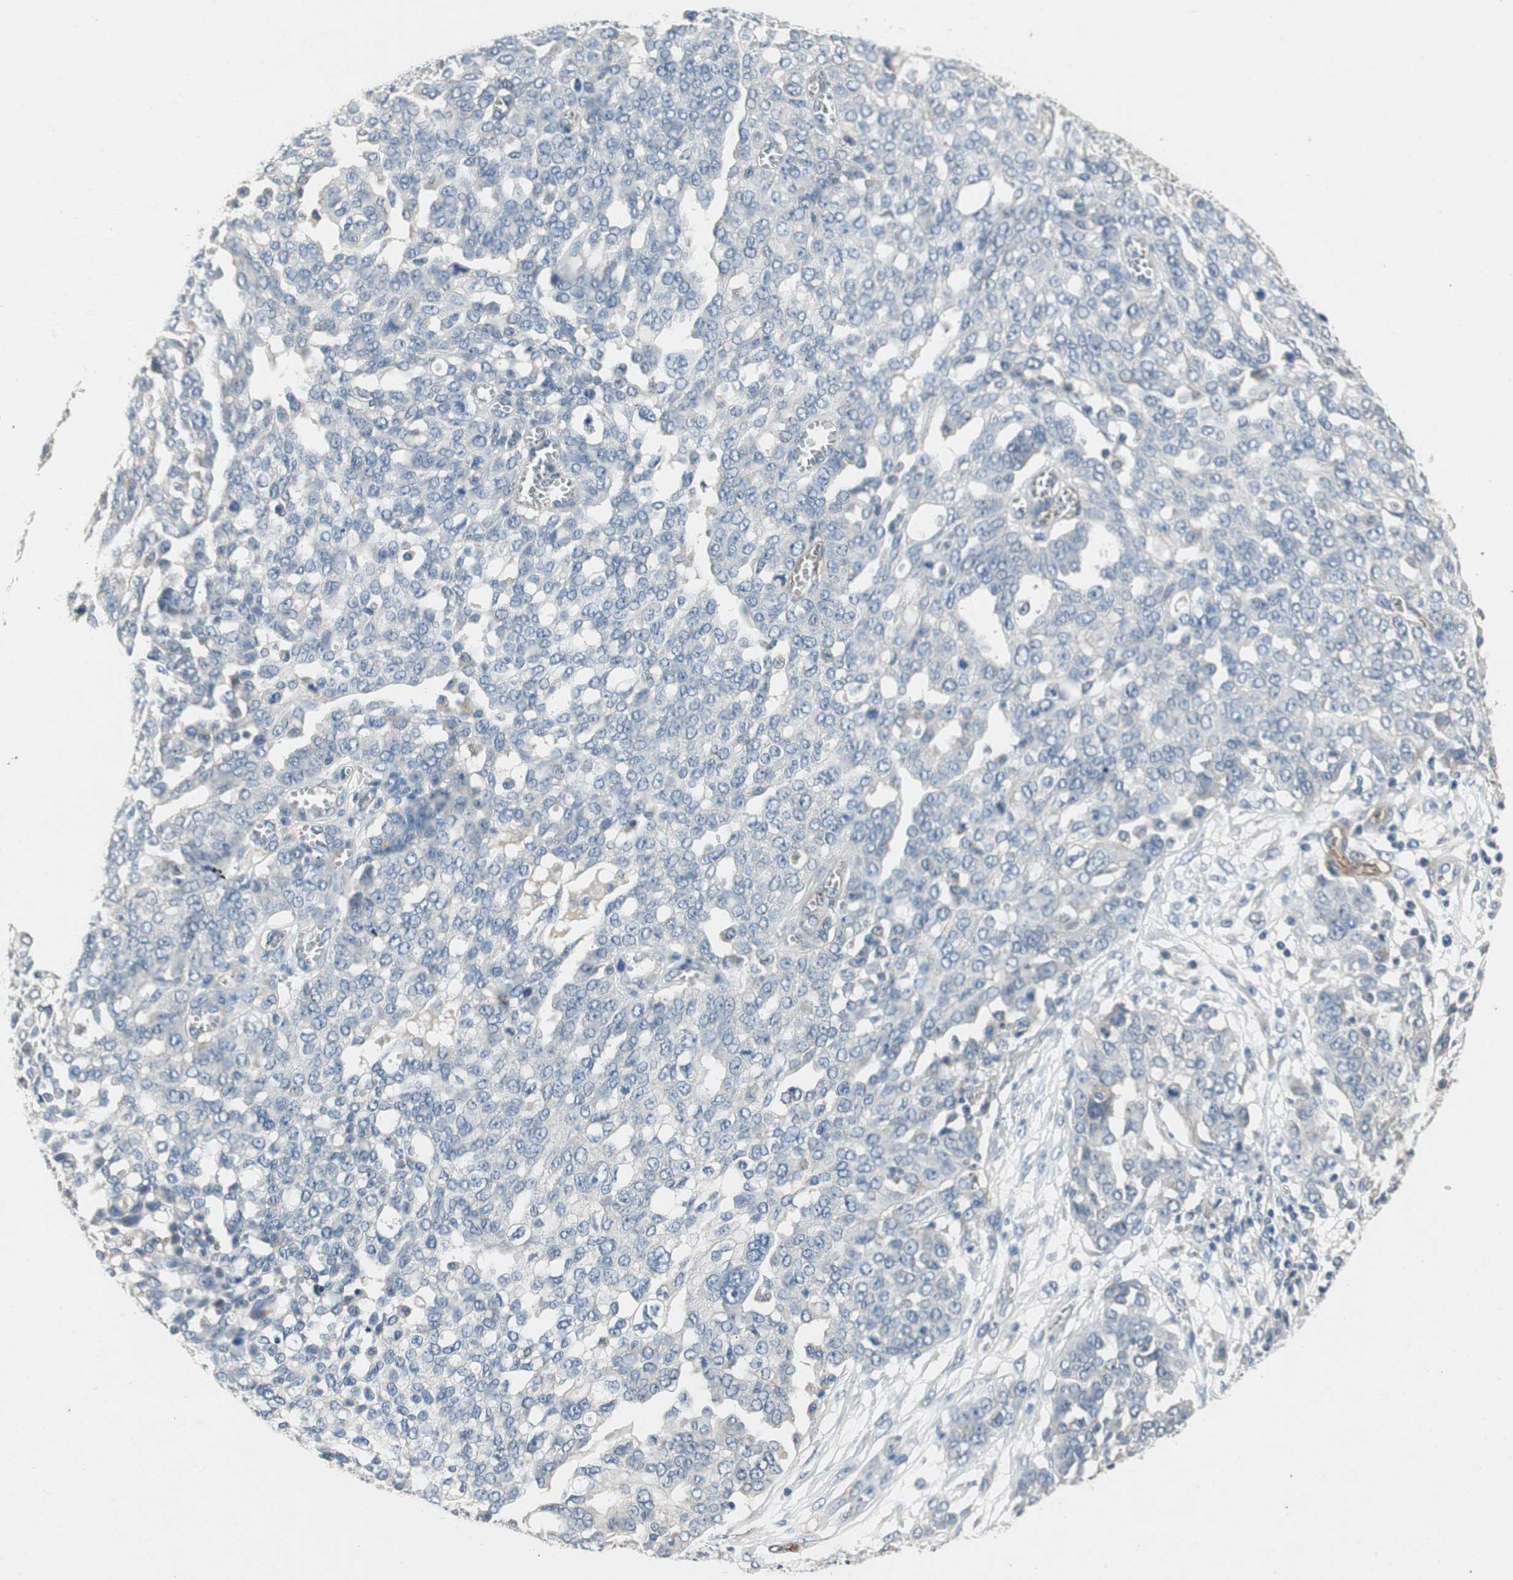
{"staining": {"intensity": "negative", "quantity": "none", "location": "none"}, "tissue": "ovarian cancer", "cell_type": "Tumor cells", "image_type": "cancer", "snomed": [{"axis": "morphology", "description": "Cystadenocarcinoma, serous, NOS"}, {"axis": "topography", "description": "Soft tissue"}, {"axis": "topography", "description": "Ovary"}], "caption": "Tumor cells are negative for brown protein staining in ovarian serous cystadenocarcinoma.", "gene": "ALPL", "patient": {"sex": "female", "age": 57}}